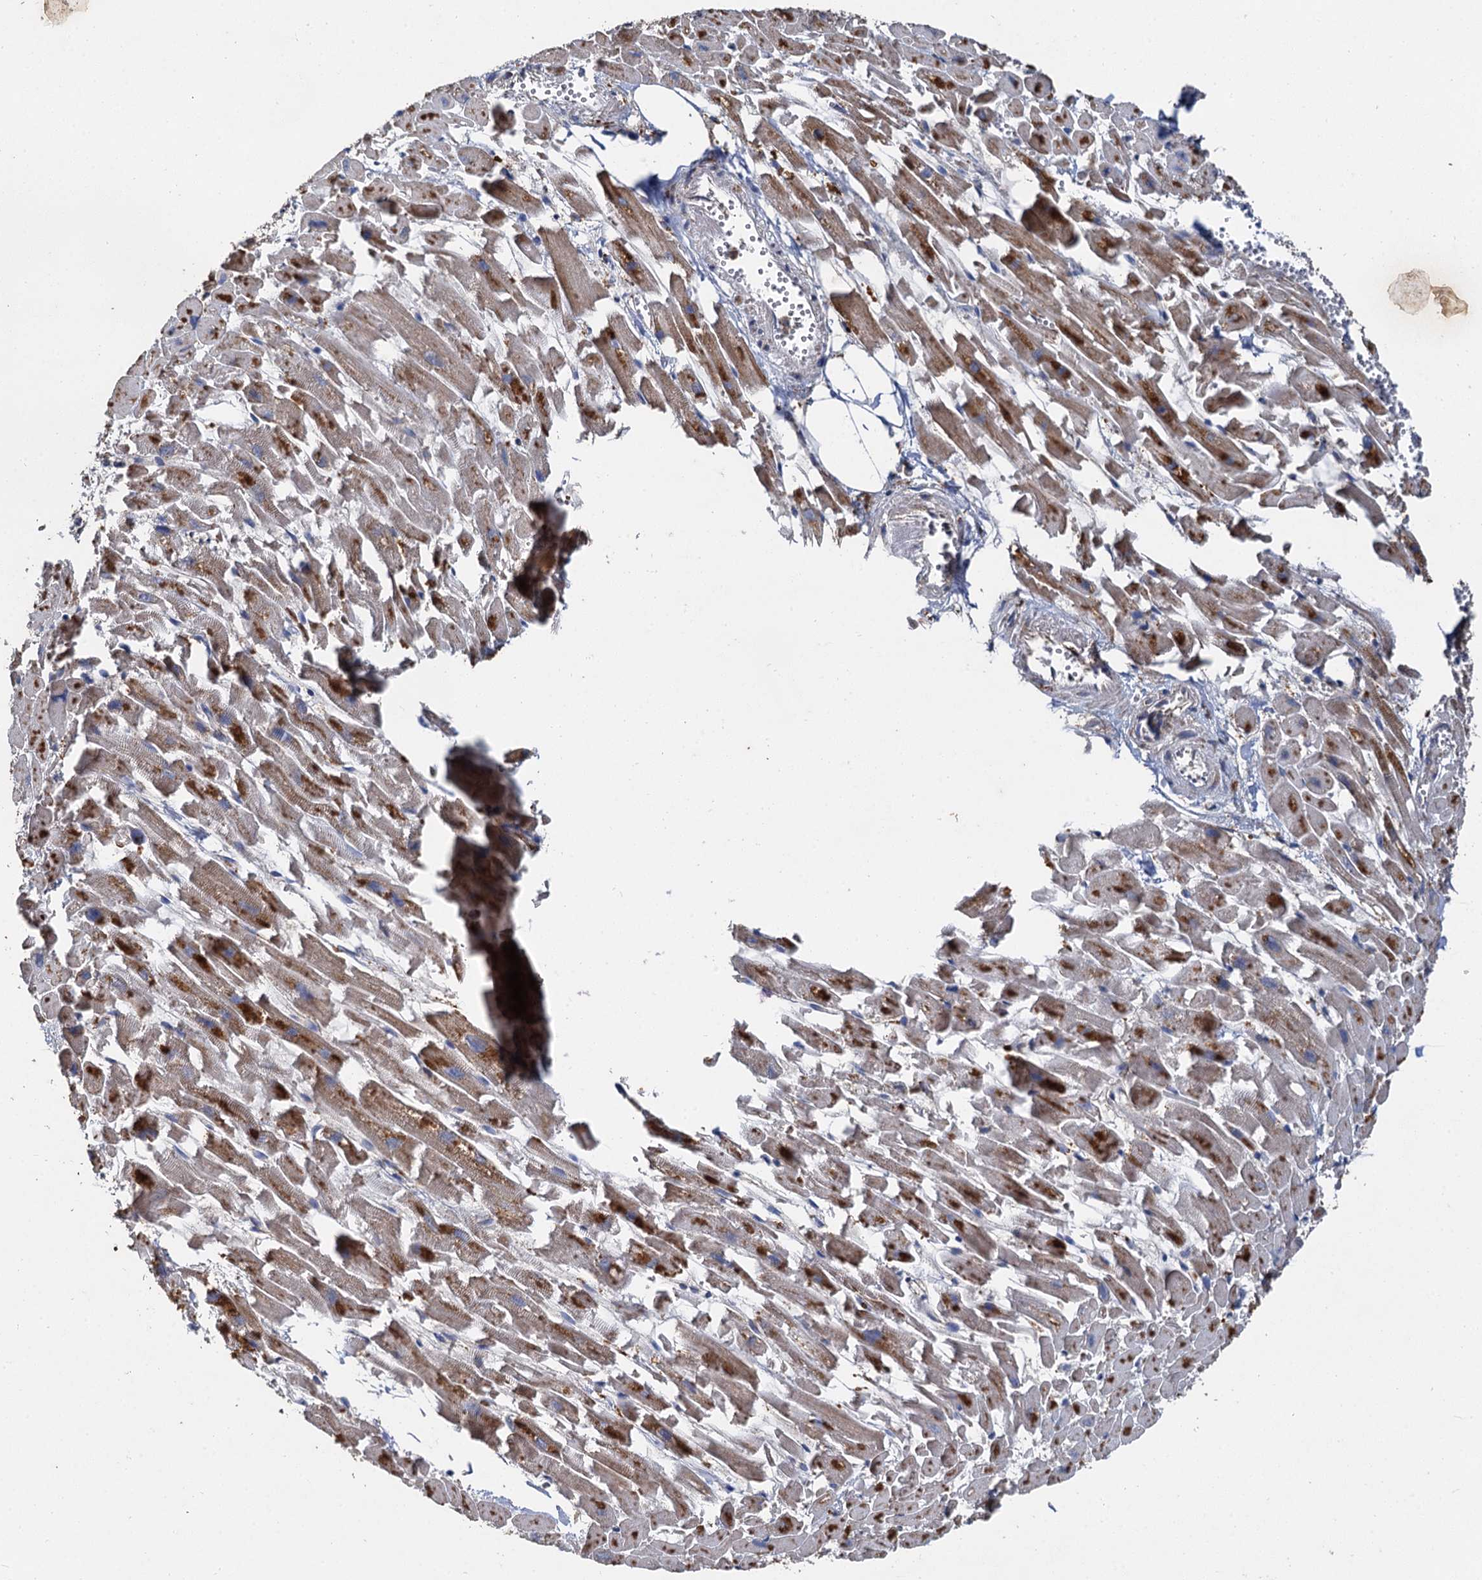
{"staining": {"intensity": "strong", "quantity": ">75%", "location": "cytoplasmic/membranous"}, "tissue": "heart muscle", "cell_type": "Cardiomyocytes", "image_type": "normal", "snomed": [{"axis": "morphology", "description": "Normal tissue, NOS"}, {"axis": "topography", "description": "Heart"}], "caption": "Protein analysis of normal heart muscle reveals strong cytoplasmic/membranous staining in about >75% of cardiomyocytes. The staining is performed using DAB brown chromogen to label protein expression. The nuclei are counter-stained blue using hematoxylin.", "gene": "GBA1", "patient": {"sex": "female", "age": 64}}